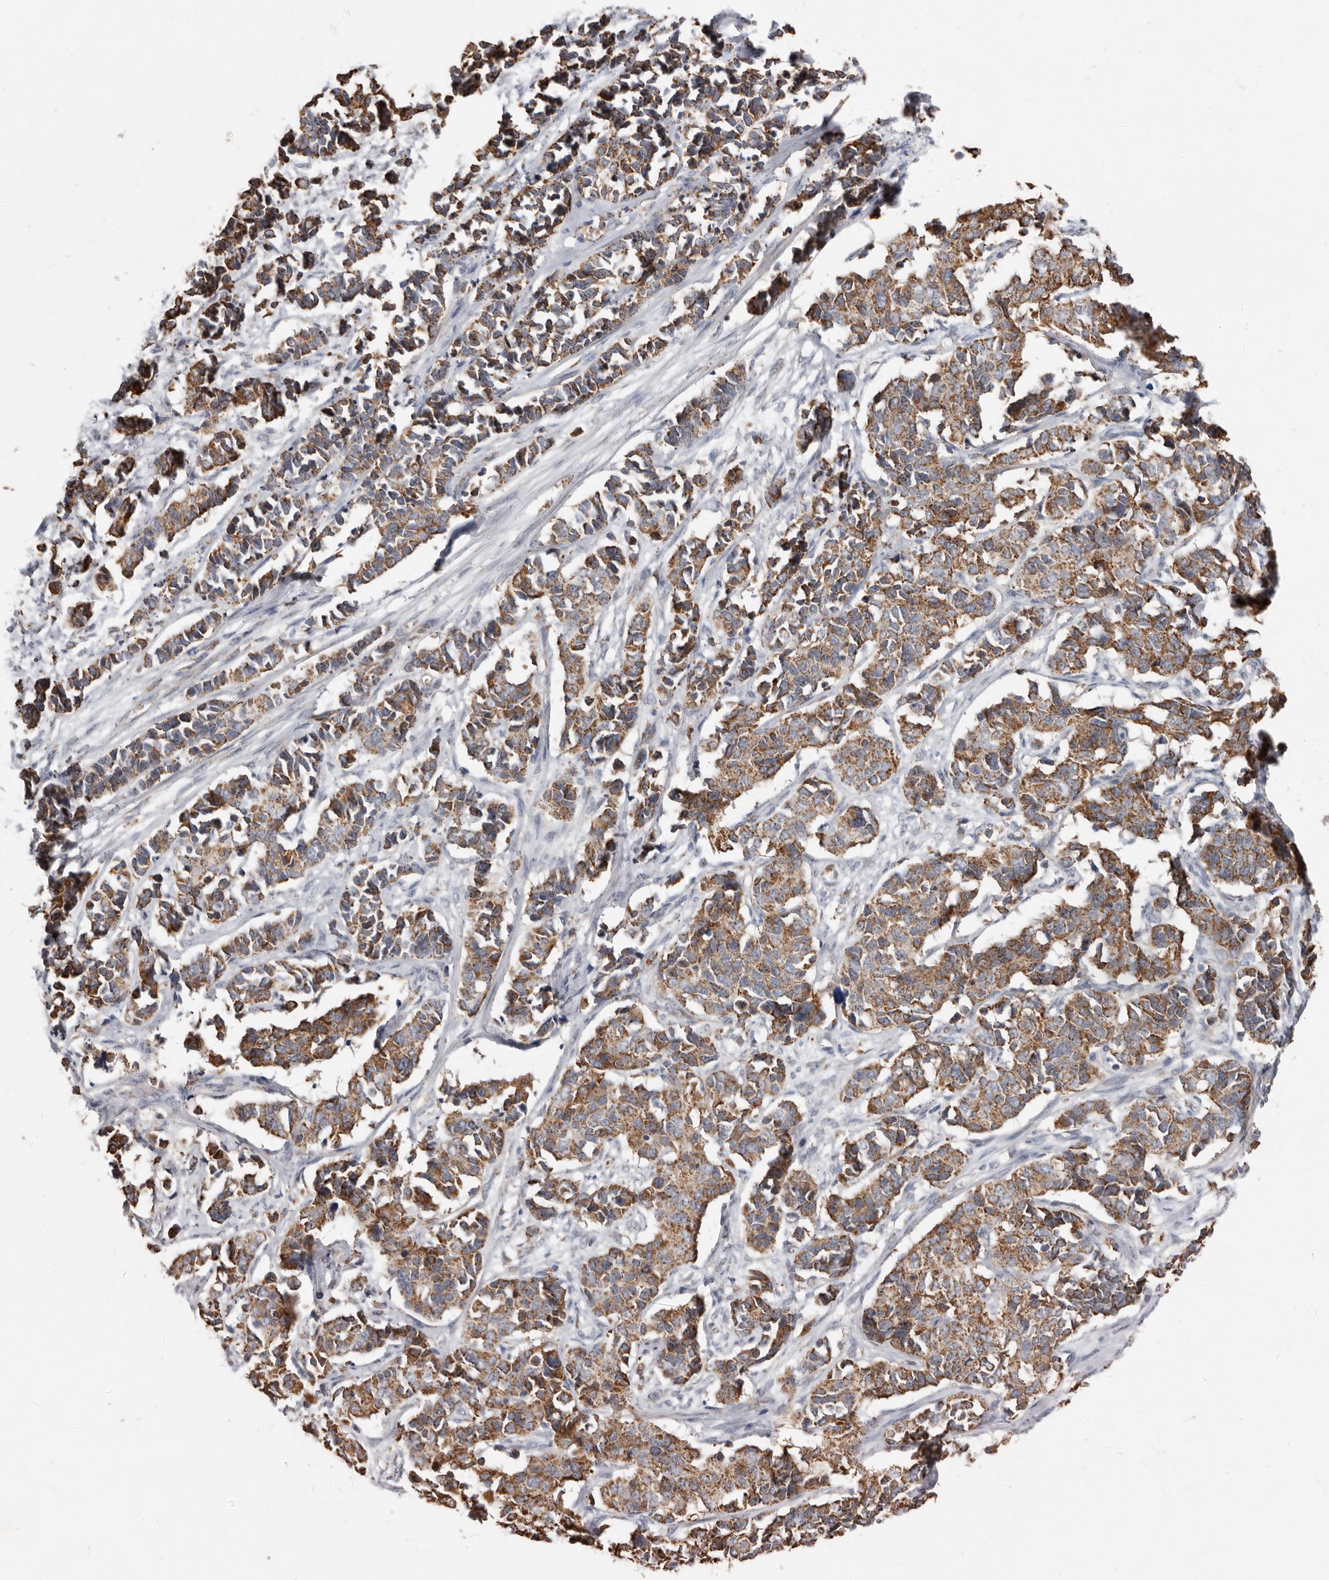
{"staining": {"intensity": "moderate", "quantity": ">75%", "location": "cytoplasmic/membranous"}, "tissue": "cervical cancer", "cell_type": "Tumor cells", "image_type": "cancer", "snomed": [{"axis": "morphology", "description": "Normal tissue, NOS"}, {"axis": "morphology", "description": "Squamous cell carcinoma, NOS"}, {"axis": "topography", "description": "Cervix"}], "caption": "Squamous cell carcinoma (cervical) stained with a brown dye reveals moderate cytoplasmic/membranous positive positivity in approximately >75% of tumor cells.", "gene": "KIF26B", "patient": {"sex": "female", "age": 35}}